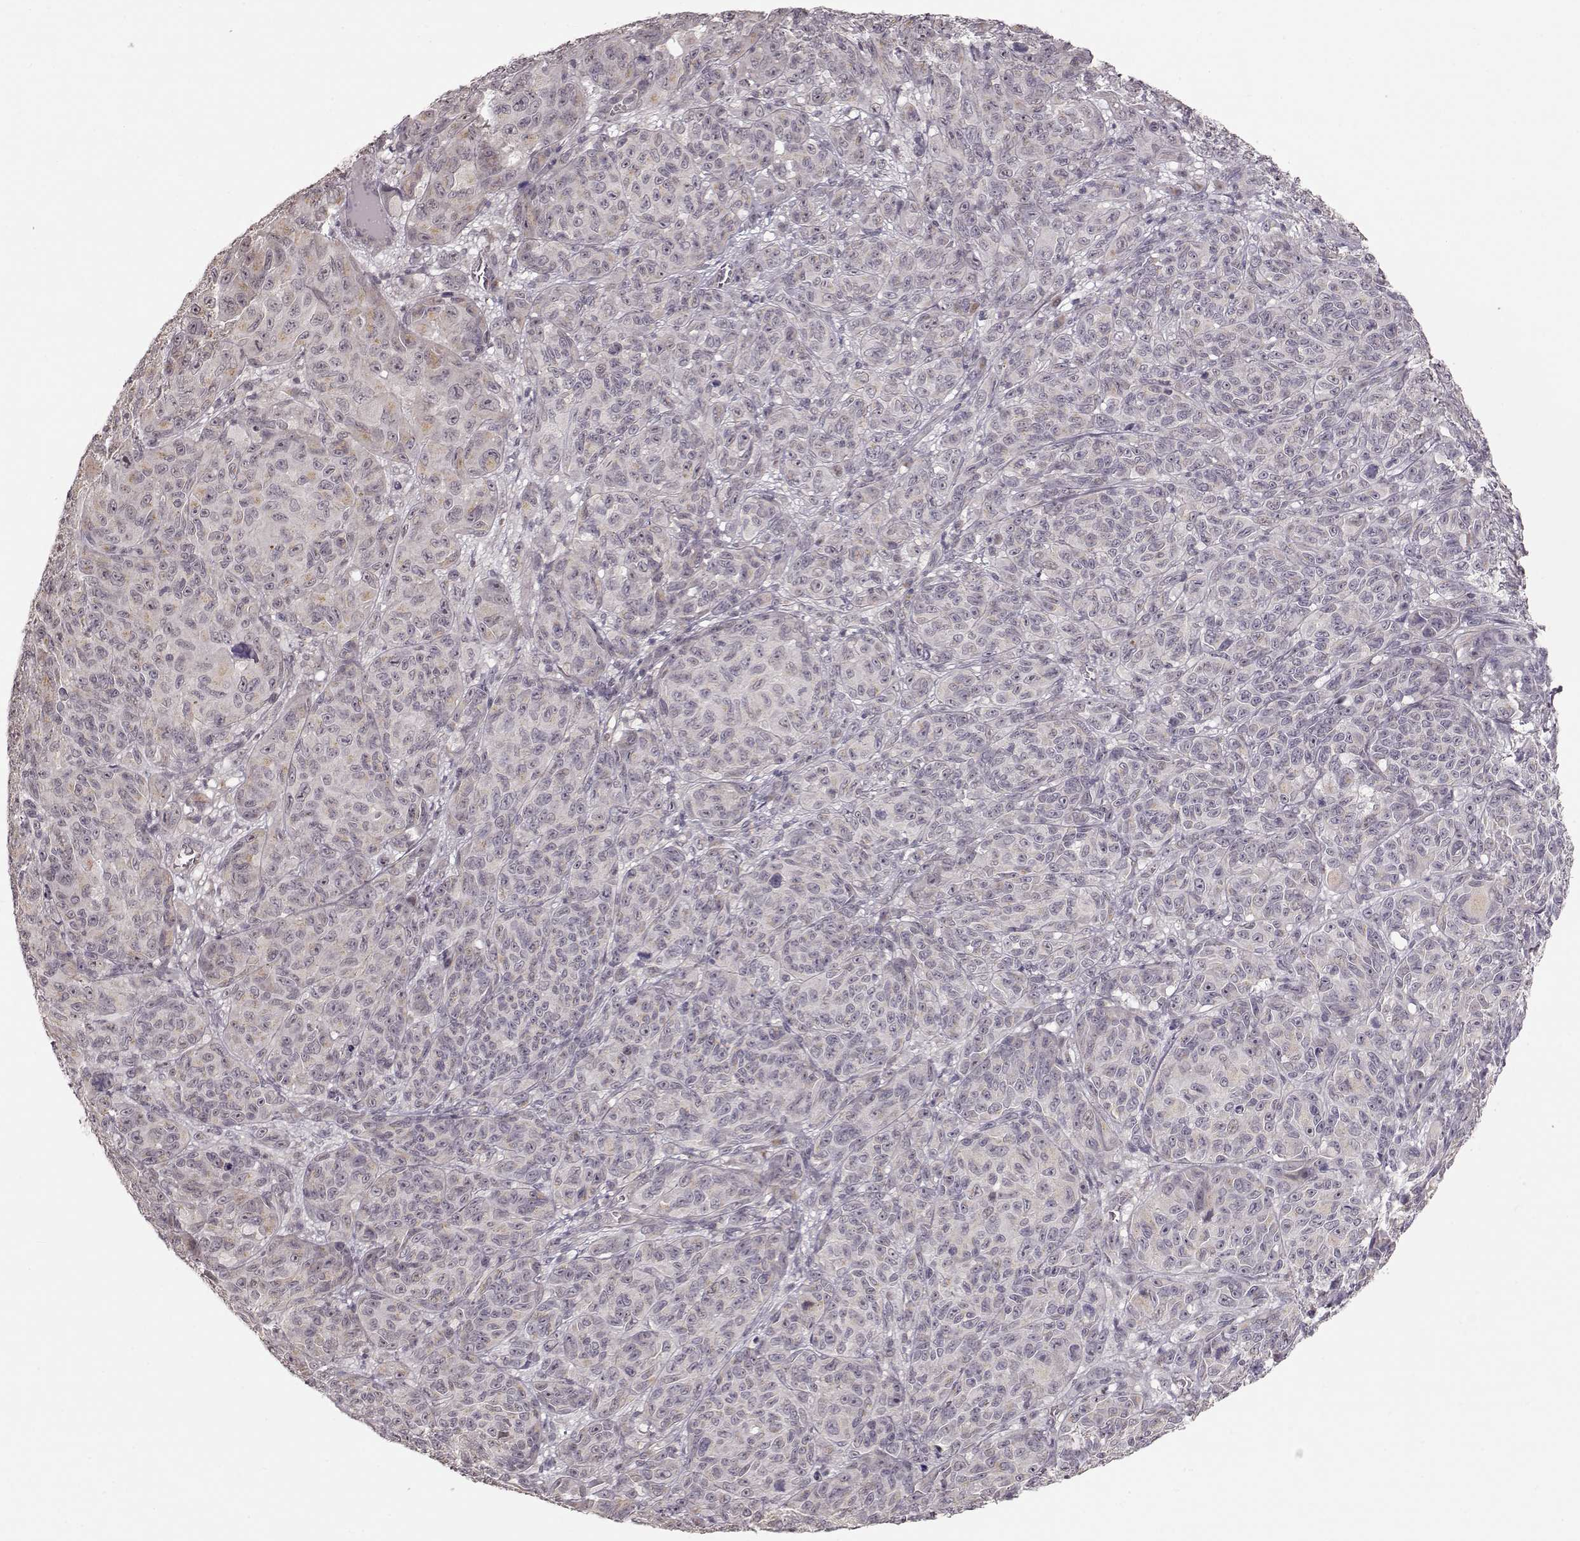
{"staining": {"intensity": "negative", "quantity": "none", "location": "none"}, "tissue": "melanoma", "cell_type": "Tumor cells", "image_type": "cancer", "snomed": [{"axis": "morphology", "description": "Malignant melanoma, NOS"}, {"axis": "topography", "description": "Vulva, labia, clitoris and Bartholin´s gland, NO"}], "caption": "The micrograph demonstrates no staining of tumor cells in malignant melanoma.", "gene": "PNMT", "patient": {"sex": "female", "age": 75}}